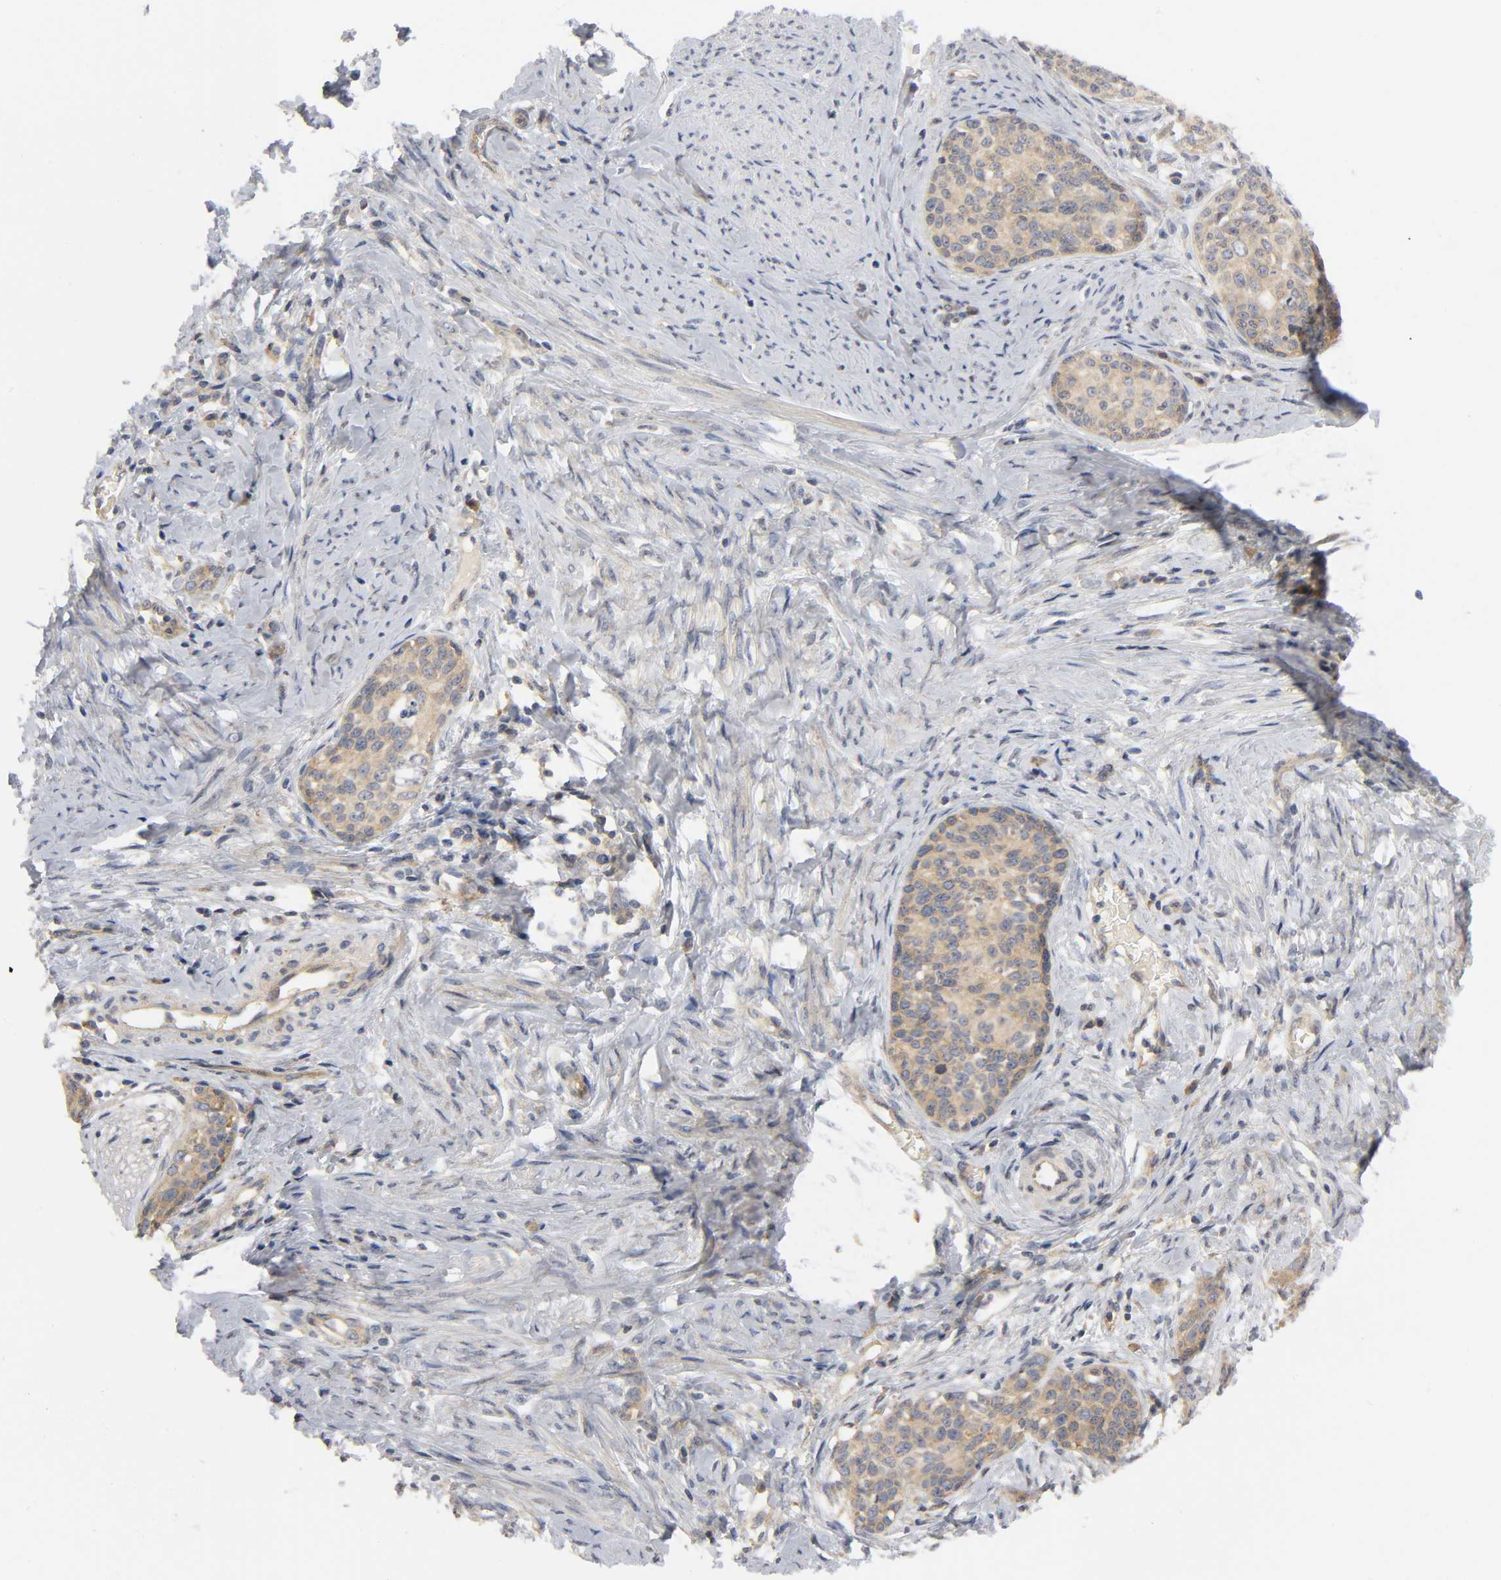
{"staining": {"intensity": "moderate", "quantity": ">75%", "location": "cytoplasmic/membranous"}, "tissue": "cervical cancer", "cell_type": "Tumor cells", "image_type": "cancer", "snomed": [{"axis": "morphology", "description": "Squamous cell carcinoma, NOS"}, {"axis": "morphology", "description": "Adenocarcinoma, NOS"}, {"axis": "topography", "description": "Cervix"}], "caption": "Cervical adenocarcinoma stained with DAB (3,3'-diaminobenzidine) IHC displays medium levels of moderate cytoplasmic/membranous expression in about >75% of tumor cells.", "gene": "HDAC6", "patient": {"sex": "female", "age": 52}}